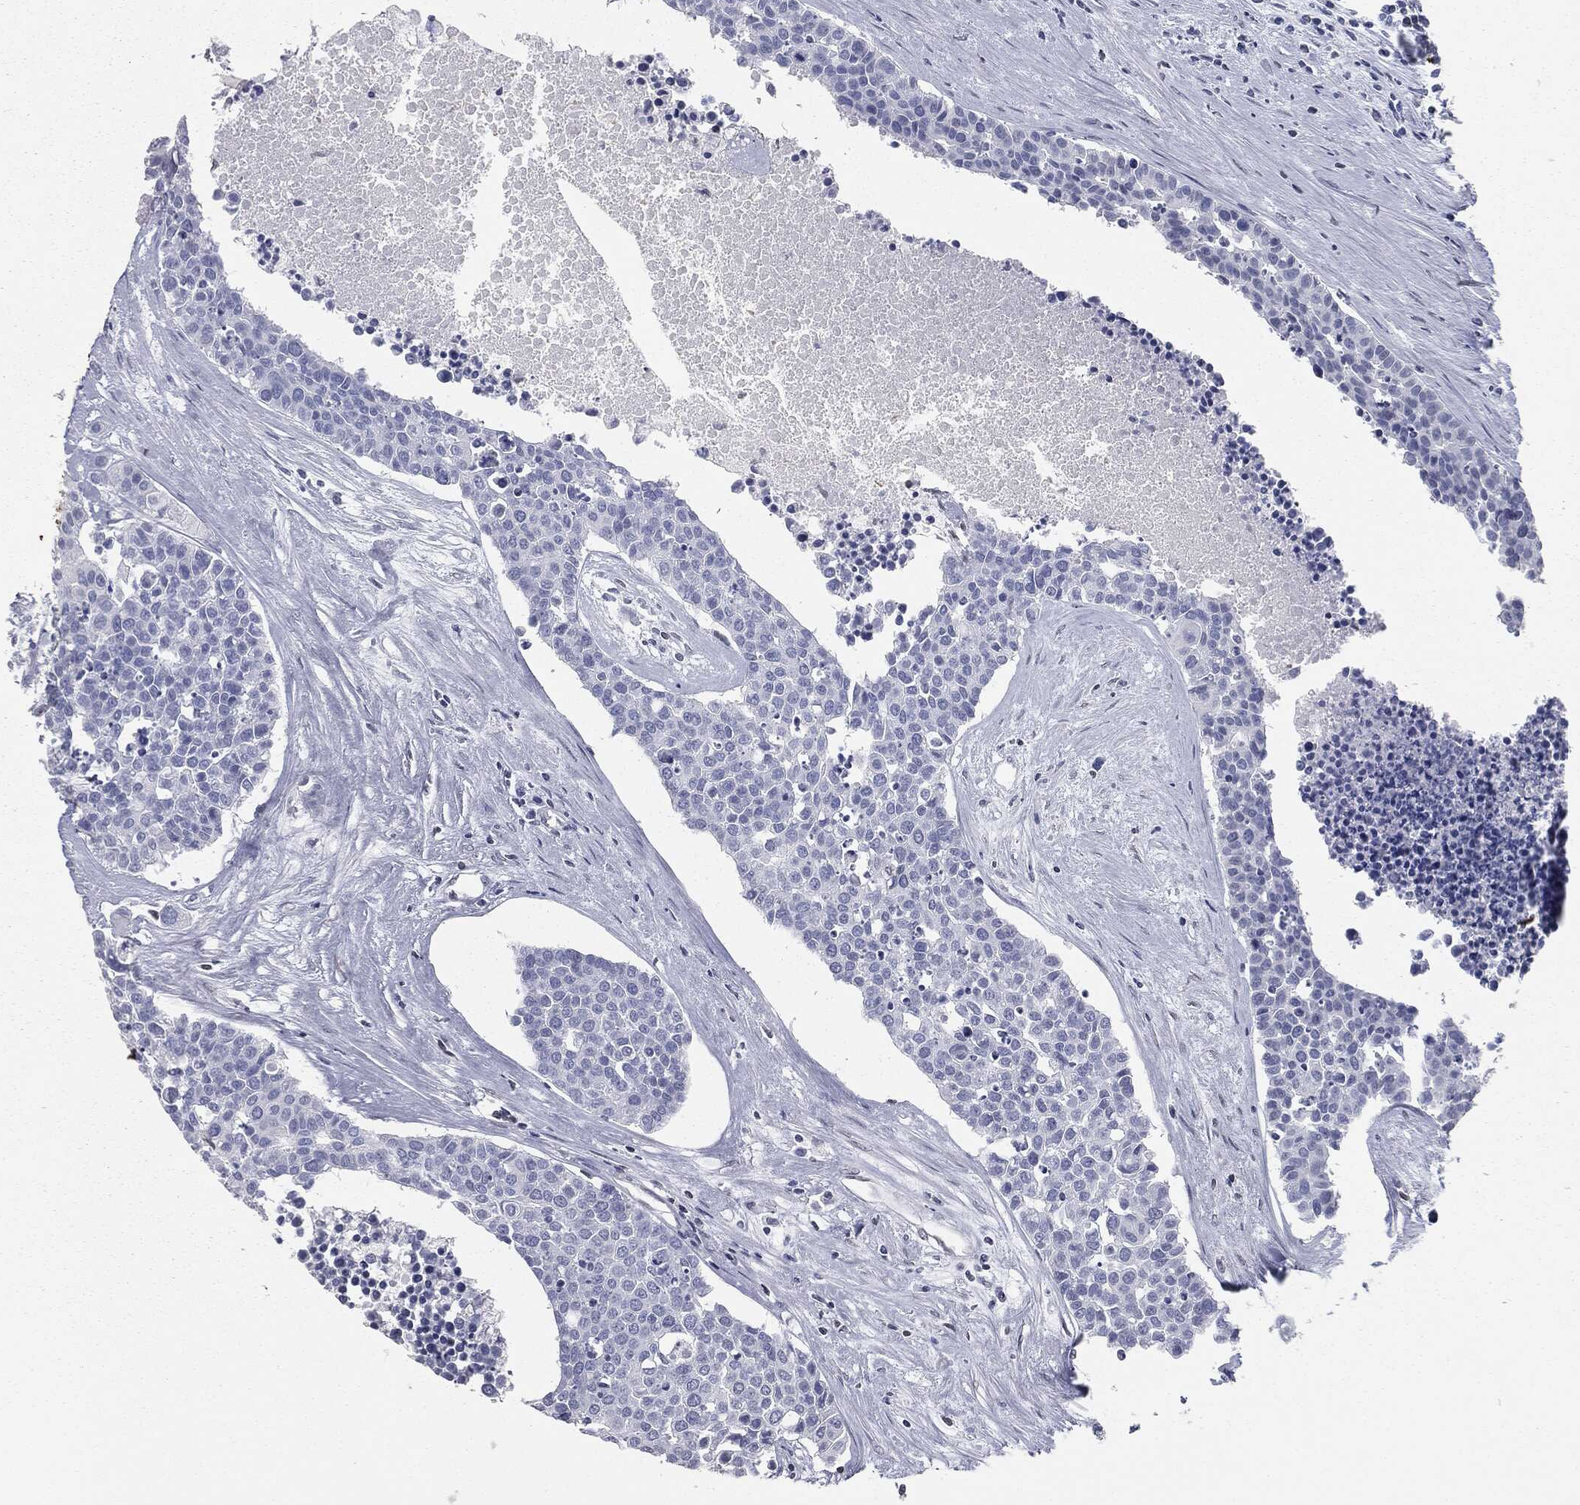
{"staining": {"intensity": "negative", "quantity": "none", "location": "none"}, "tissue": "carcinoid", "cell_type": "Tumor cells", "image_type": "cancer", "snomed": [{"axis": "morphology", "description": "Carcinoid, malignant, NOS"}, {"axis": "topography", "description": "Colon"}], "caption": "Immunohistochemistry of human malignant carcinoid exhibits no staining in tumor cells.", "gene": "ALDOB", "patient": {"sex": "male", "age": 81}}